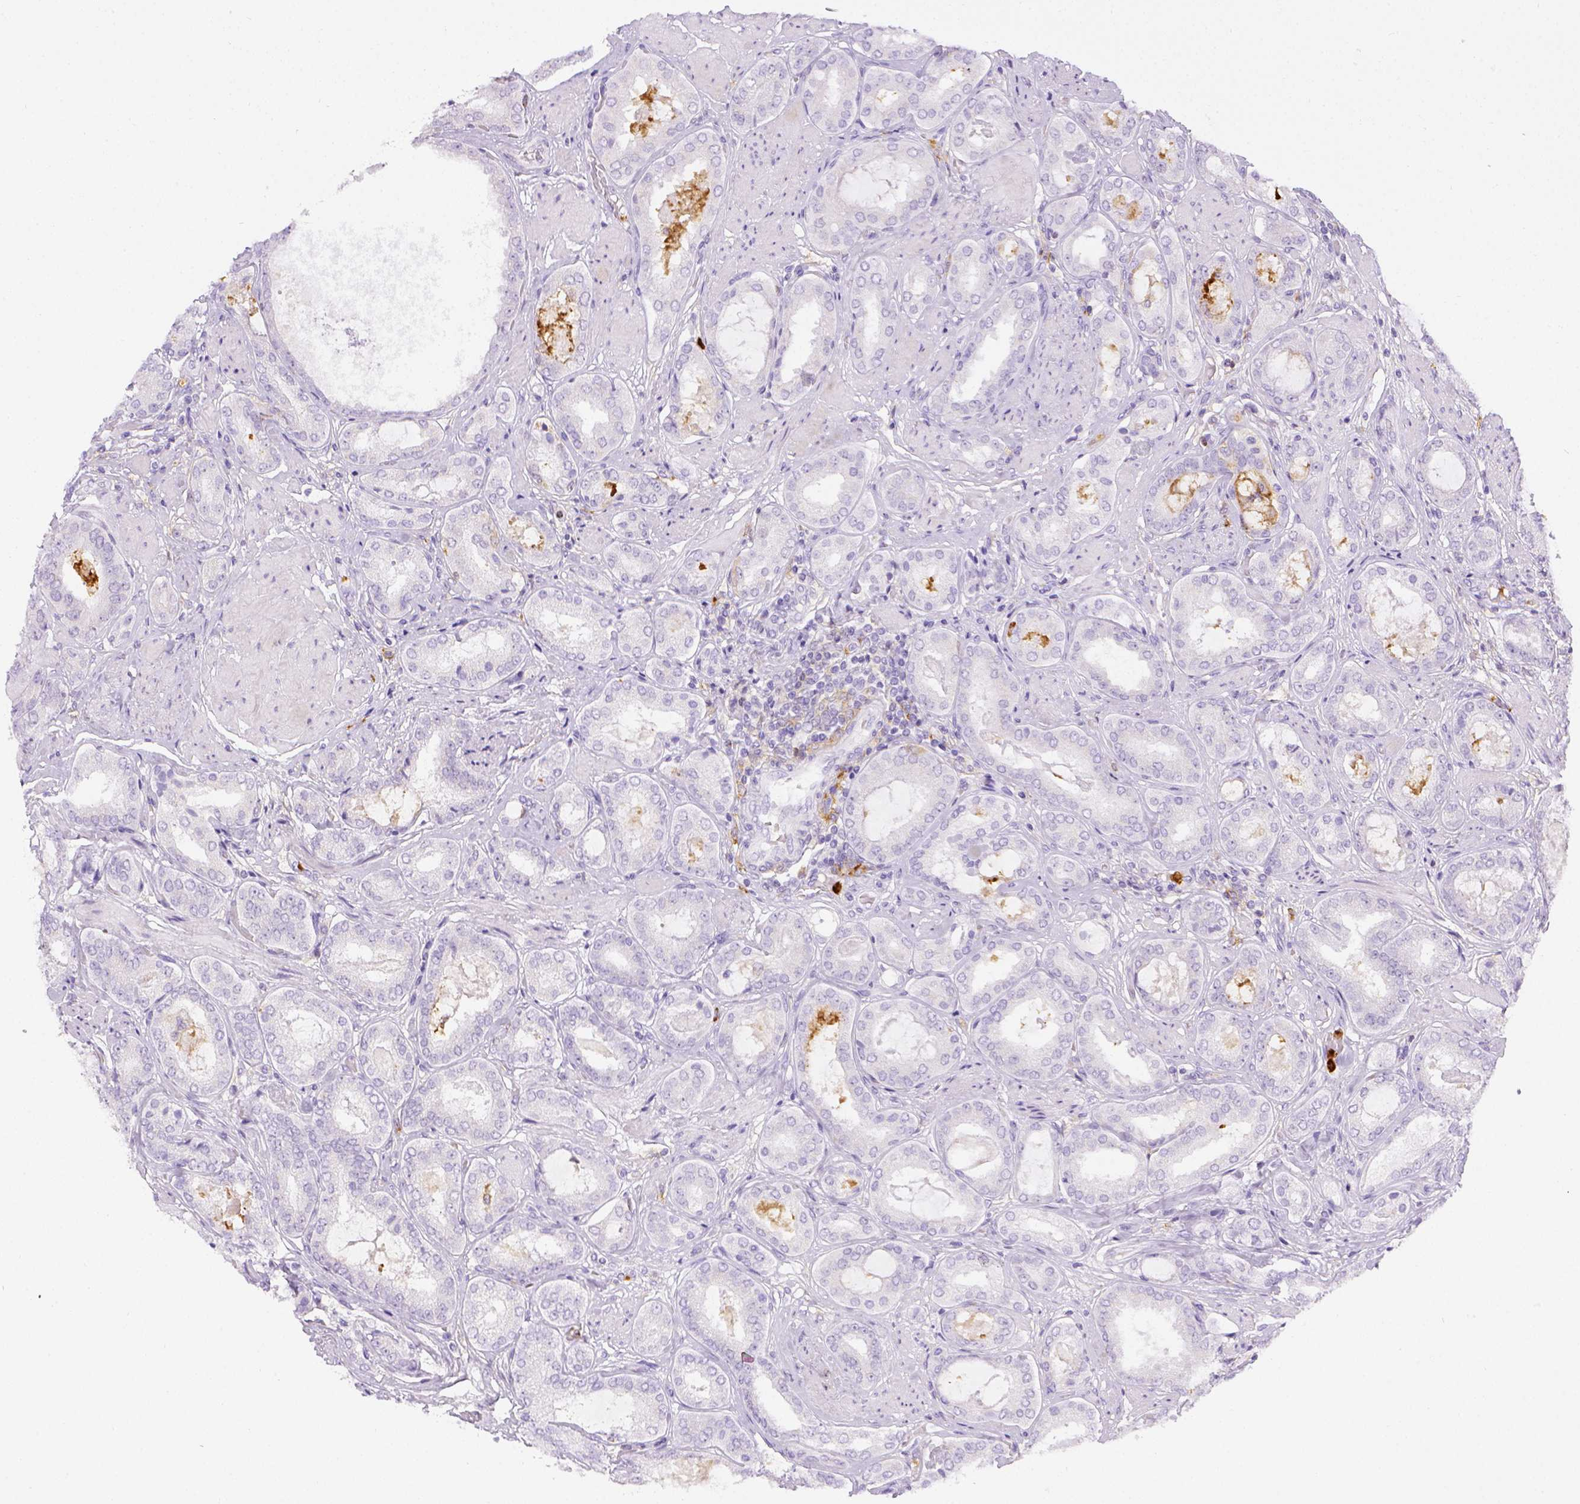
{"staining": {"intensity": "negative", "quantity": "none", "location": "none"}, "tissue": "prostate cancer", "cell_type": "Tumor cells", "image_type": "cancer", "snomed": [{"axis": "morphology", "description": "Adenocarcinoma, High grade"}, {"axis": "topography", "description": "Prostate"}], "caption": "This is an immunohistochemistry image of prostate cancer (high-grade adenocarcinoma). There is no positivity in tumor cells.", "gene": "ITGAM", "patient": {"sex": "male", "age": 63}}